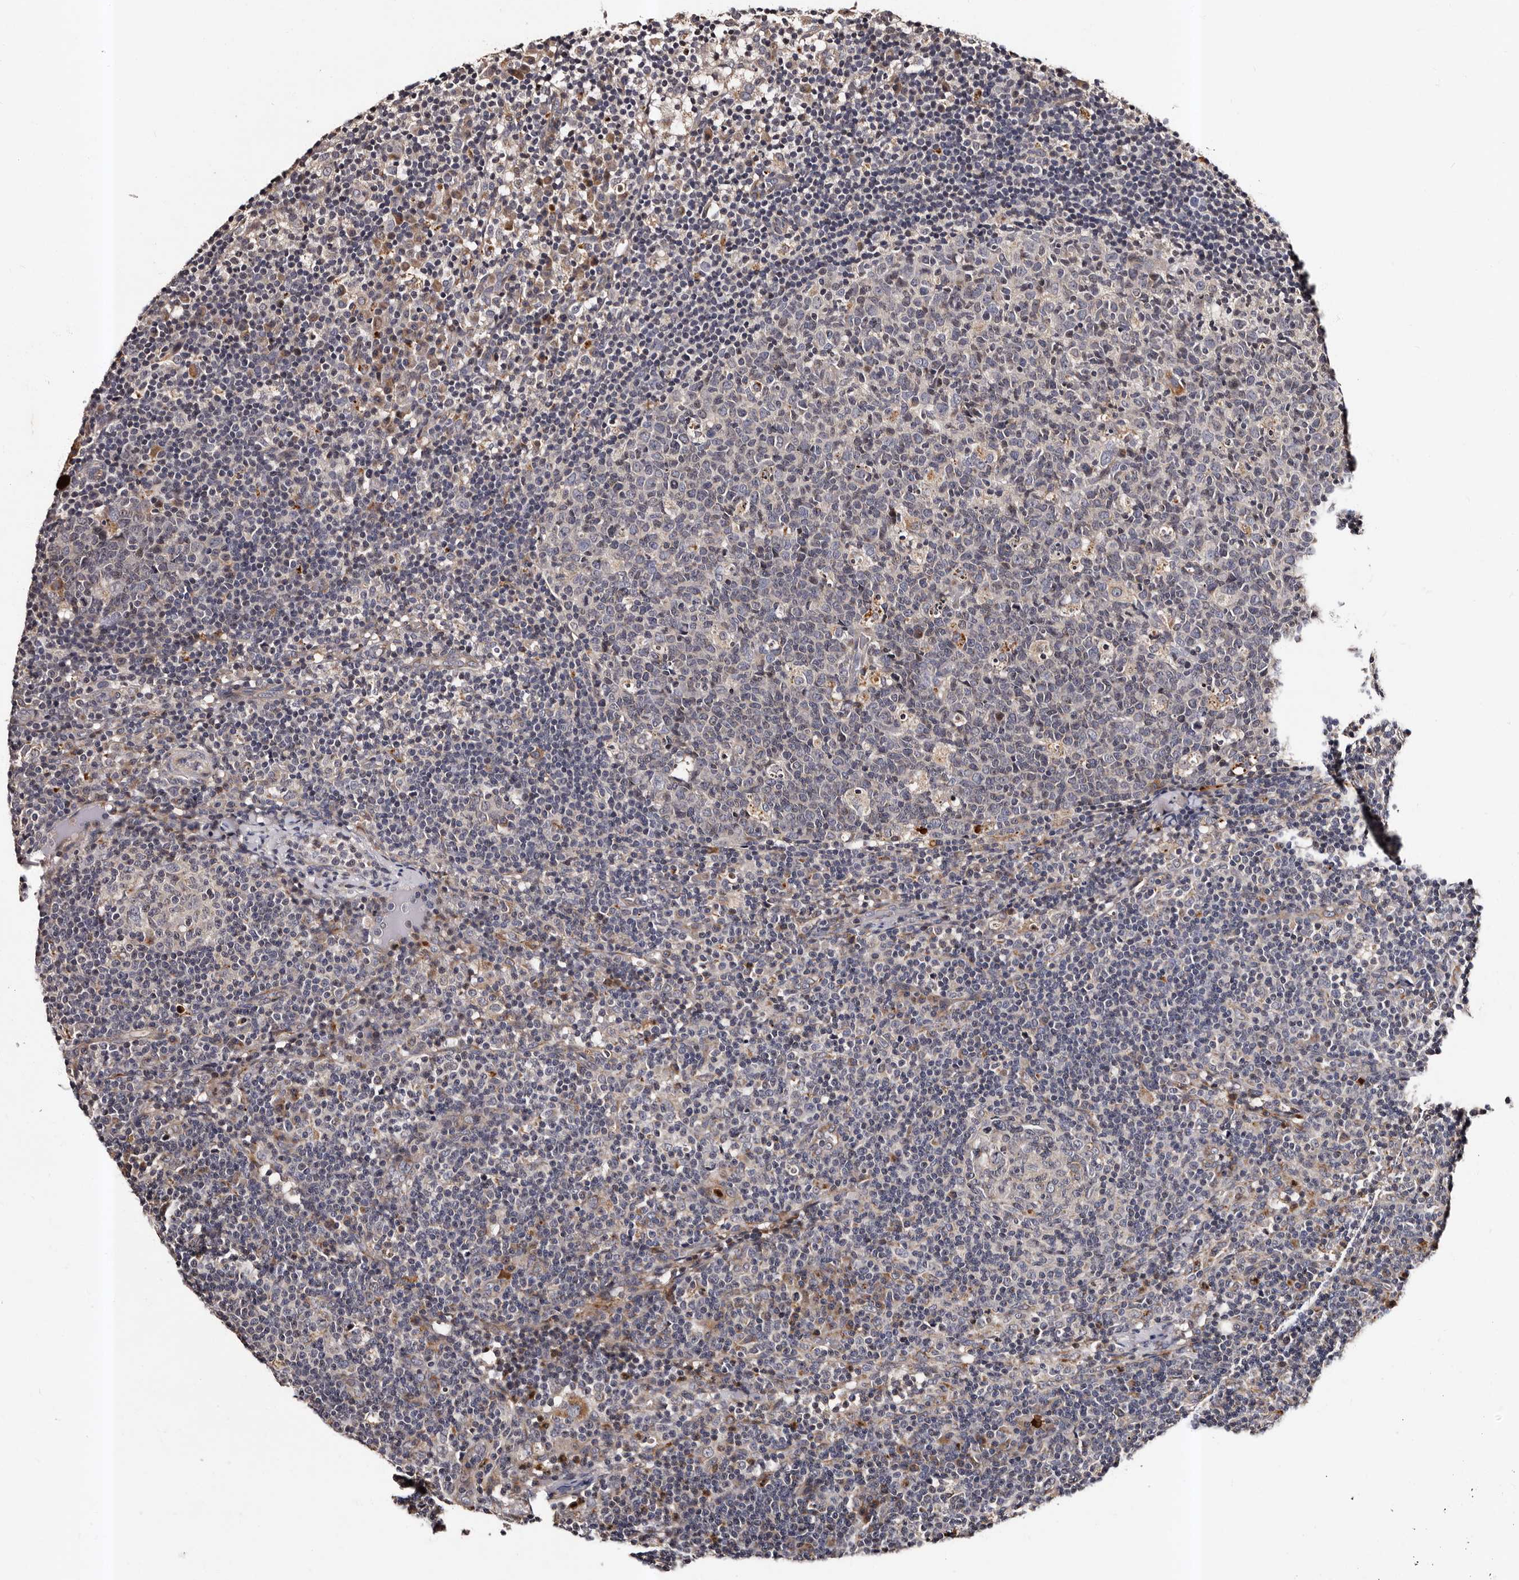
{"staining": {"intensity": "weak", "quantity": "<25%", "location": "cytoplasmic/membranous"}, "tissue": "lymph node", "cell_type": "Germinal center cells", "image_type": "normal", "snomed": [{"axis": "morphology", "description": "Normal tissue, NOS"}, {"axis": "morphology", "description": "Inflammation, NOS"}, {"axis": "topography", "description": "Lymph node"}], "caption": "This histopathology image is of benign lymph node stained with IHC to label a protein in brown with the nuclei are counter-stained blue. There is no staining in germinal center cells. (Stains: DAB (3,3'-diaminobenzidine) immunohistochemistry with hematoxylin counter stain, Microscopy: brightfield microscopy at high magnification).", "gene": "ADCK5", "patient": {"sex": "male", "age": 55}}